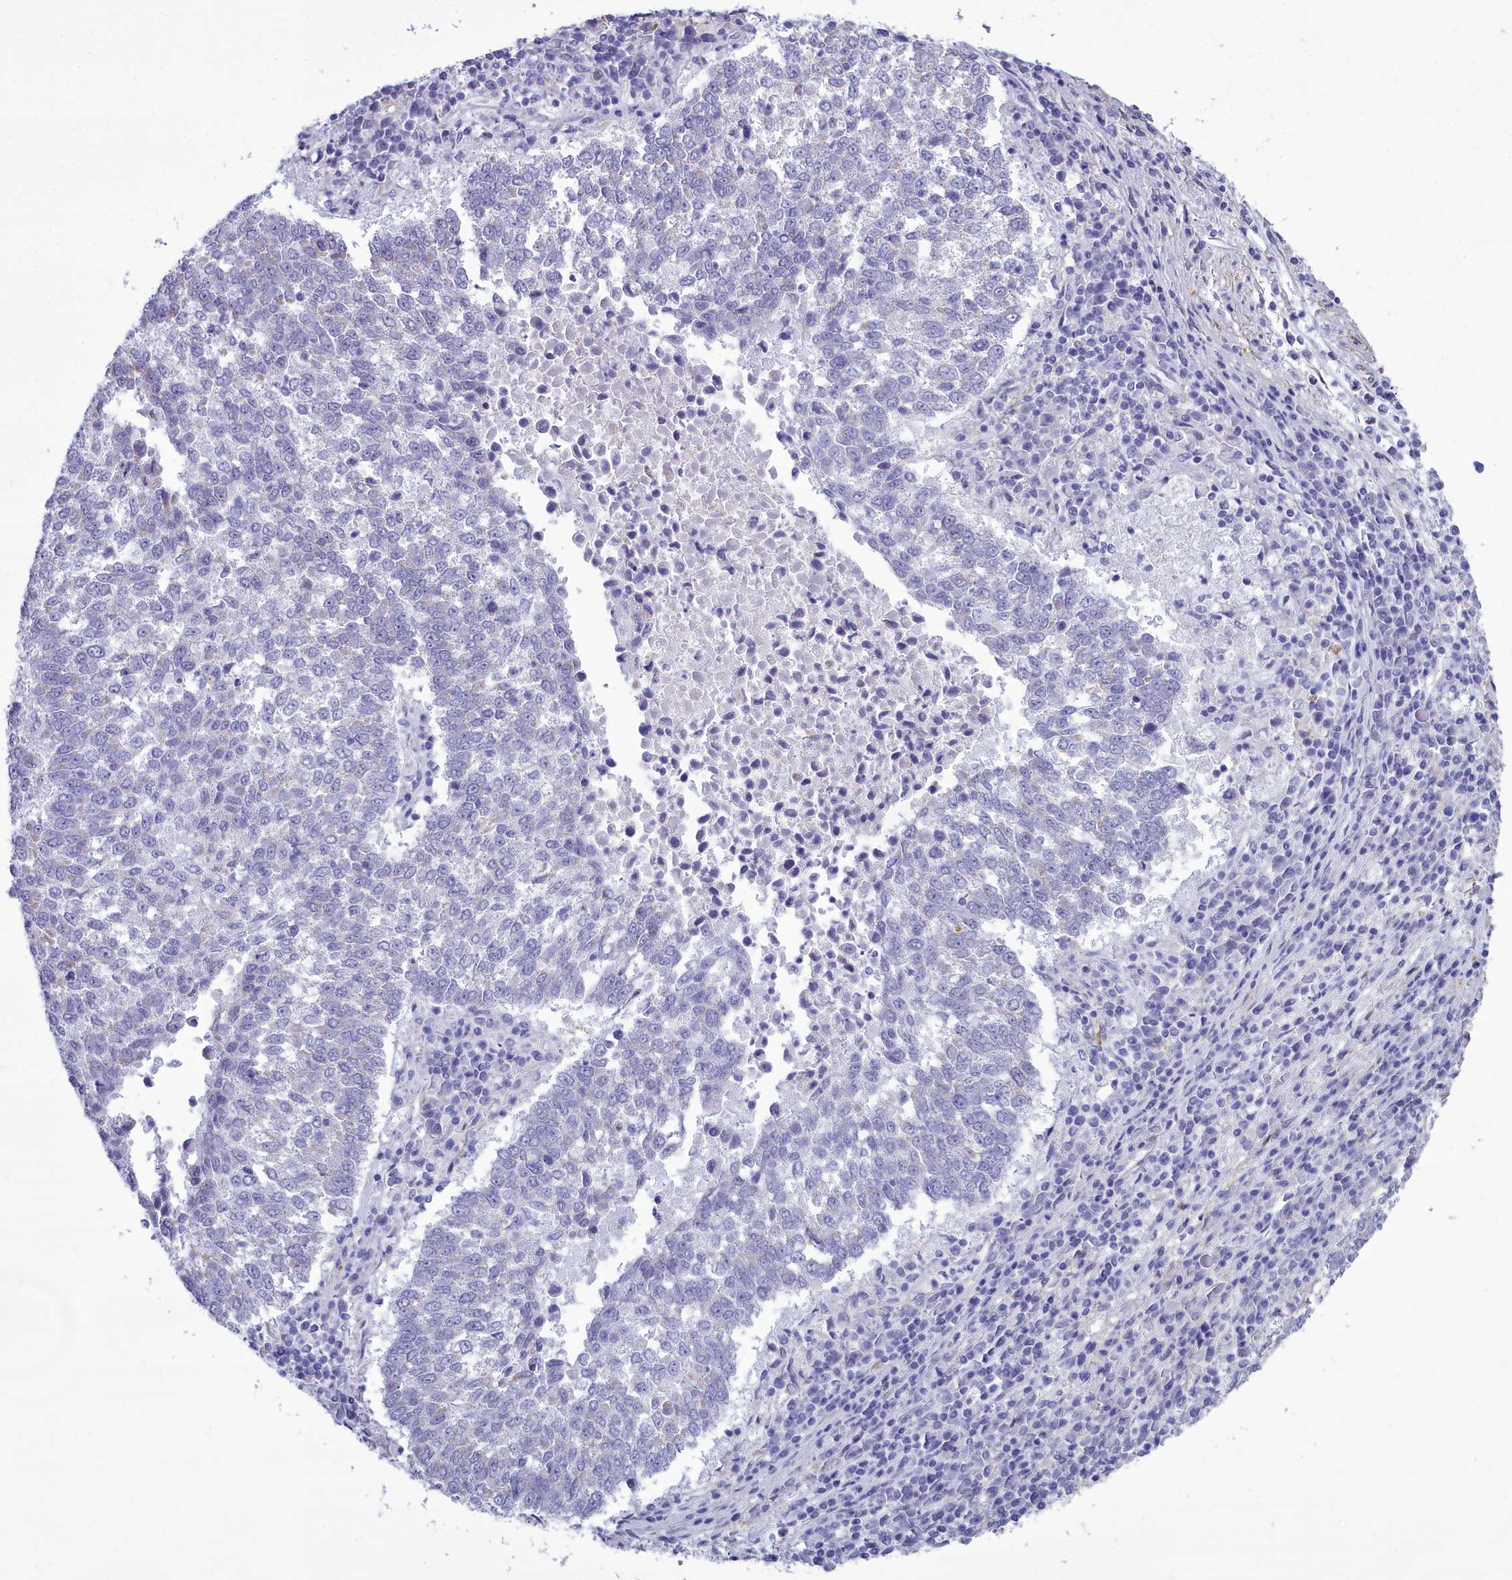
{"staining": {"intensity": "negative", "quantity": "none", "location": "none"}, "tissue": "lung cancer", "cell_type": "Tumor cells", "image_type": "cancer", "snomed": [{"axis": "morphology", "description": "Squamous cell carcinoma, NOS"}, {"axis": "topography", "description": "Lung"}], "caption": "High magnification brightfield microscopy of squamous cell carcinoma (lung) stained with DAB (brown) and counterstained with hematoxylin (blue): tumor cells show no significant positivity.", "gene": "PPP1R14A", "patient": {"sex": "male", "age": 73}}